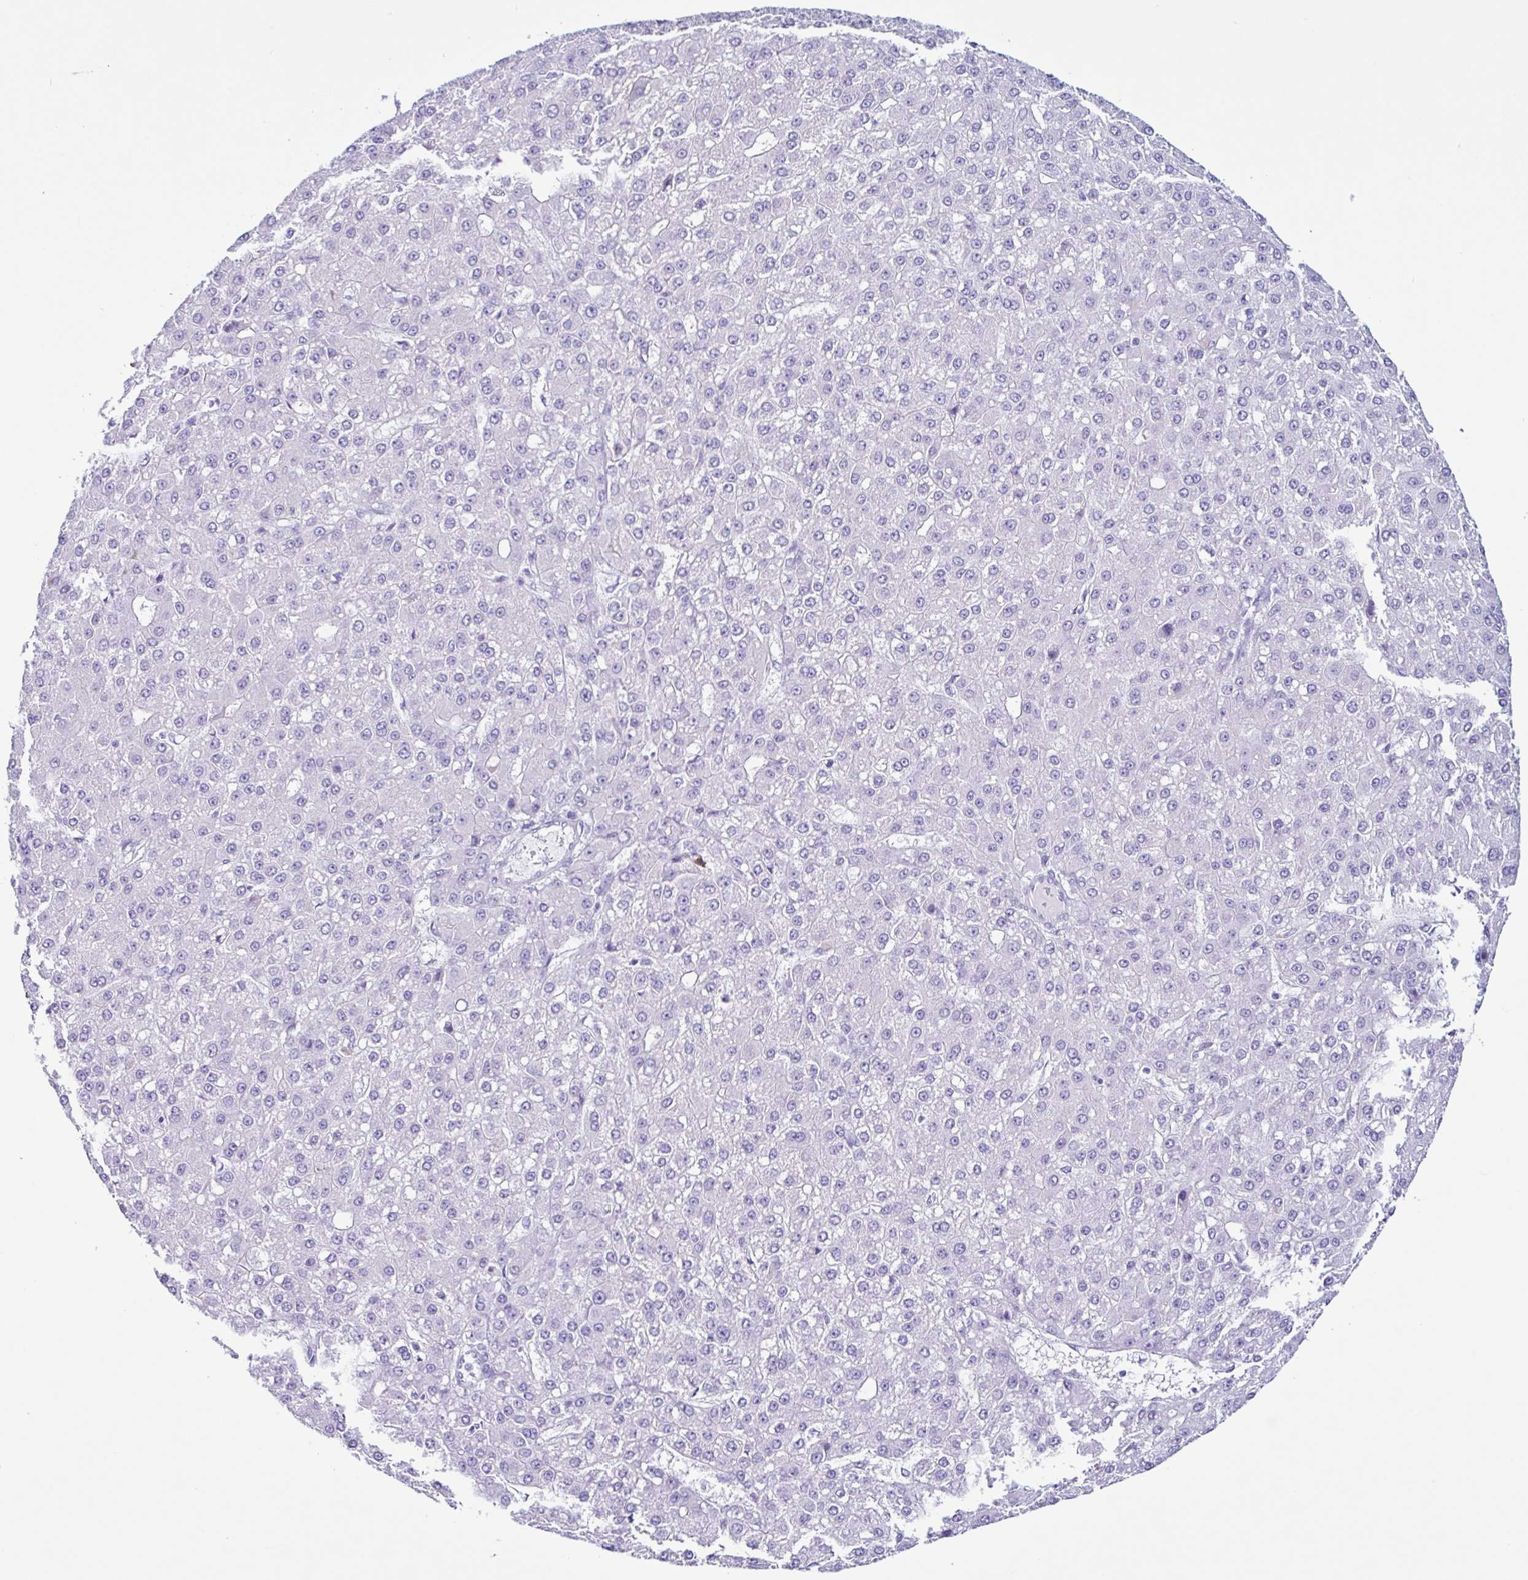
{"staining": {"intensity": "negative", "quantity": "none", "location": "none"}, "tissue": "liver cancer", "cell_type": "Tumor cells", "image_type": "cancer", "snomed": [{"axis": "morphology", "description": "Carcinoma, Hepatocellular, NOS"}, {"axis": "topography", "description": "Liver"}], "caption": "Immunohistochemistry micrograph of neoplastic tissue: human liver cancer (hepatocellular carcinoma) stained with DAB exhibits no significant protein positivity in tumor cells.", "gene": "PIGF", "patient": {"sex": "male", "age": 67}}